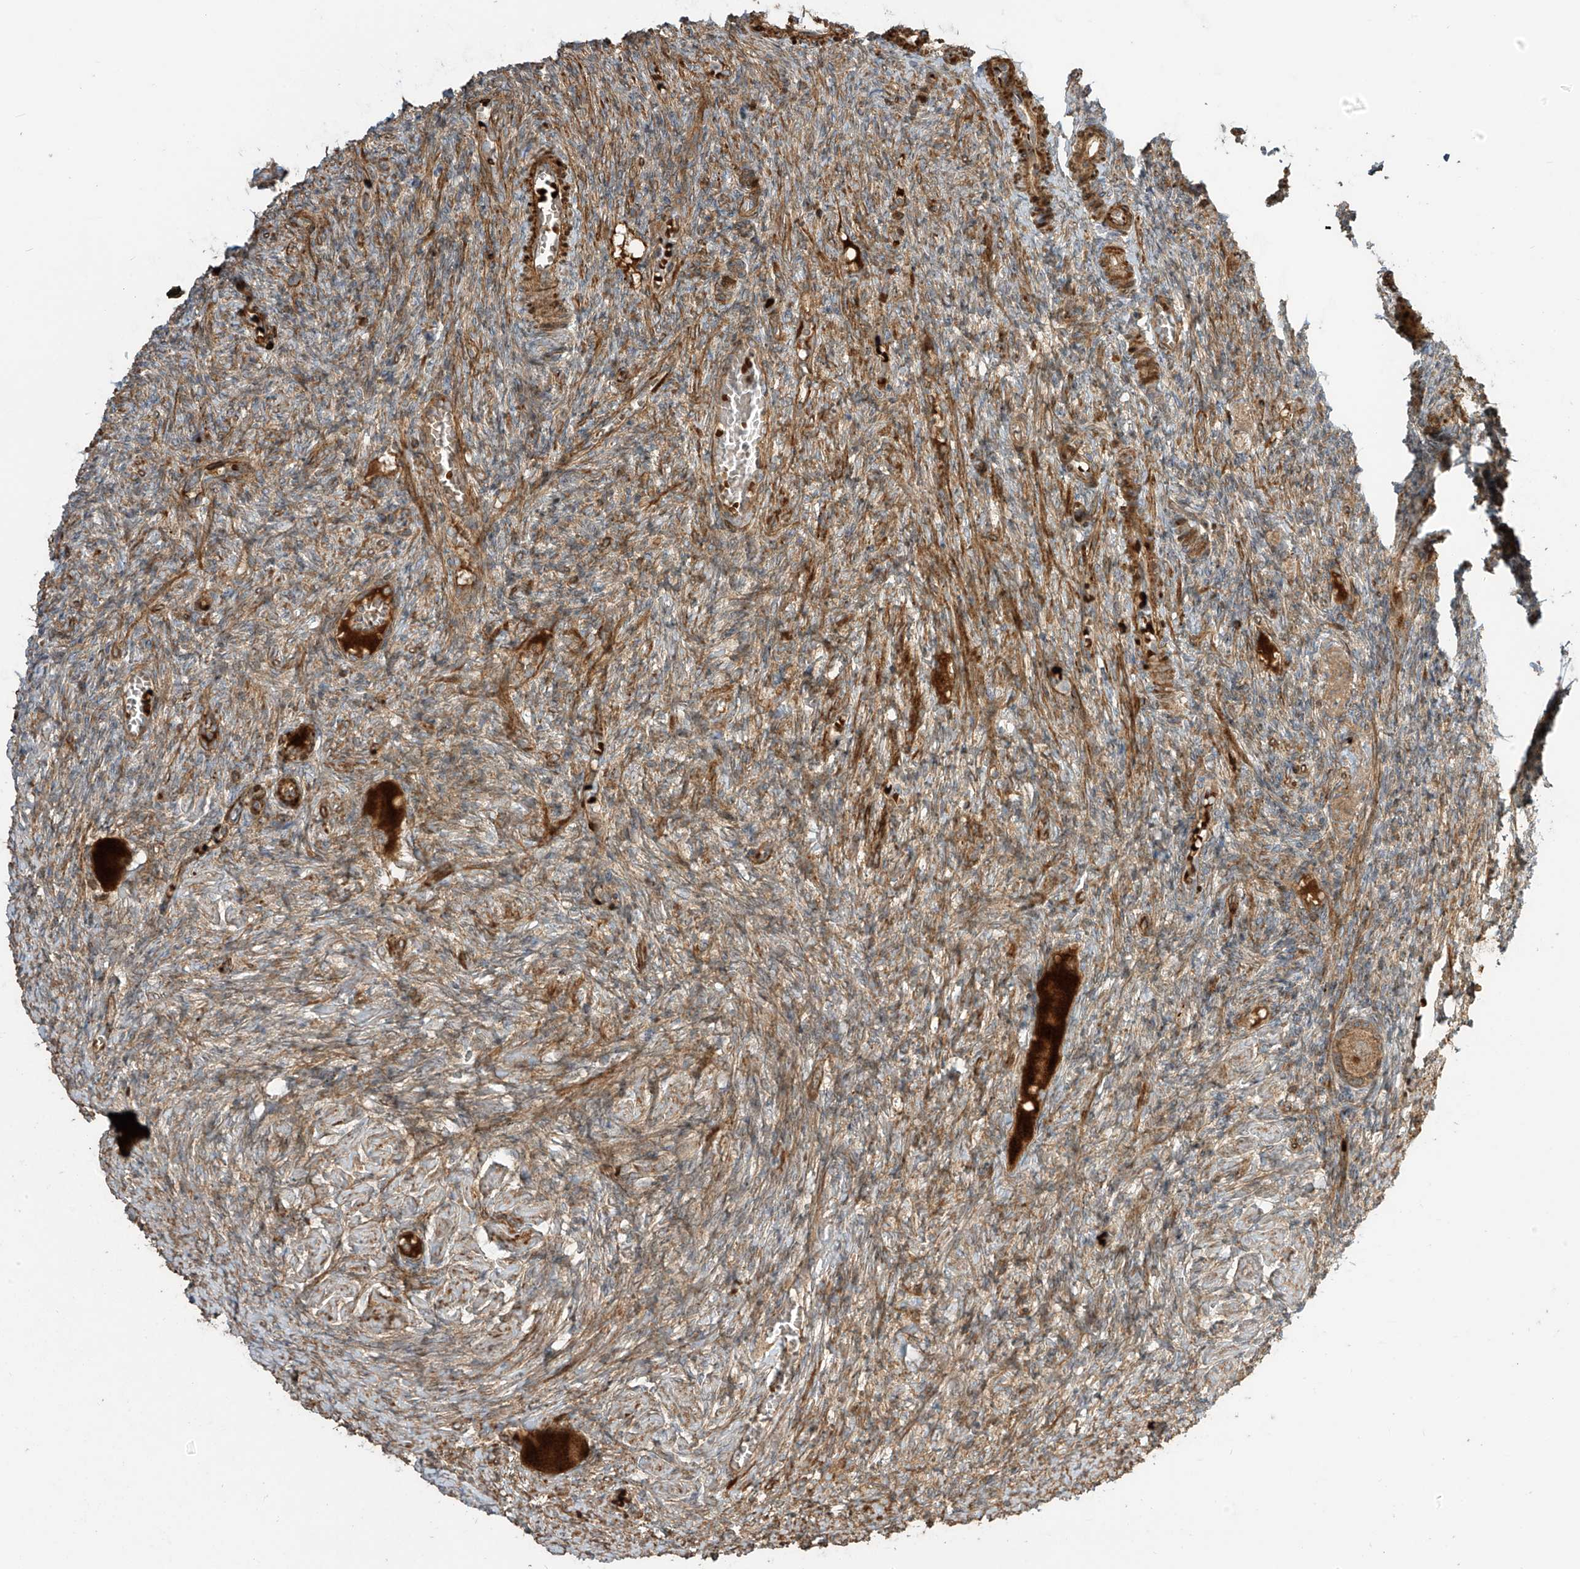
{"staining": {"intensity": "moderate", "quantity": ">75%", "location": "cytoplasmic/membranous"}, "tissue": "ovary", "cell_type": "Follicle cells", "image_type": "normal", "snomed": [{"axis": "morphology", "description": "Normal tissue, NOS"}, {"axis": "topography", "description": "Ovary"}], "caption": "The image demonstrates a brown stain indicating the presence of a protein in the cytoplasmic/membranous of follicle cells in ovary. (IHC, brightfield microscopy, high magnification).", "gene": "ENTR1", "patient": {"sex": "female", "age": 27}}